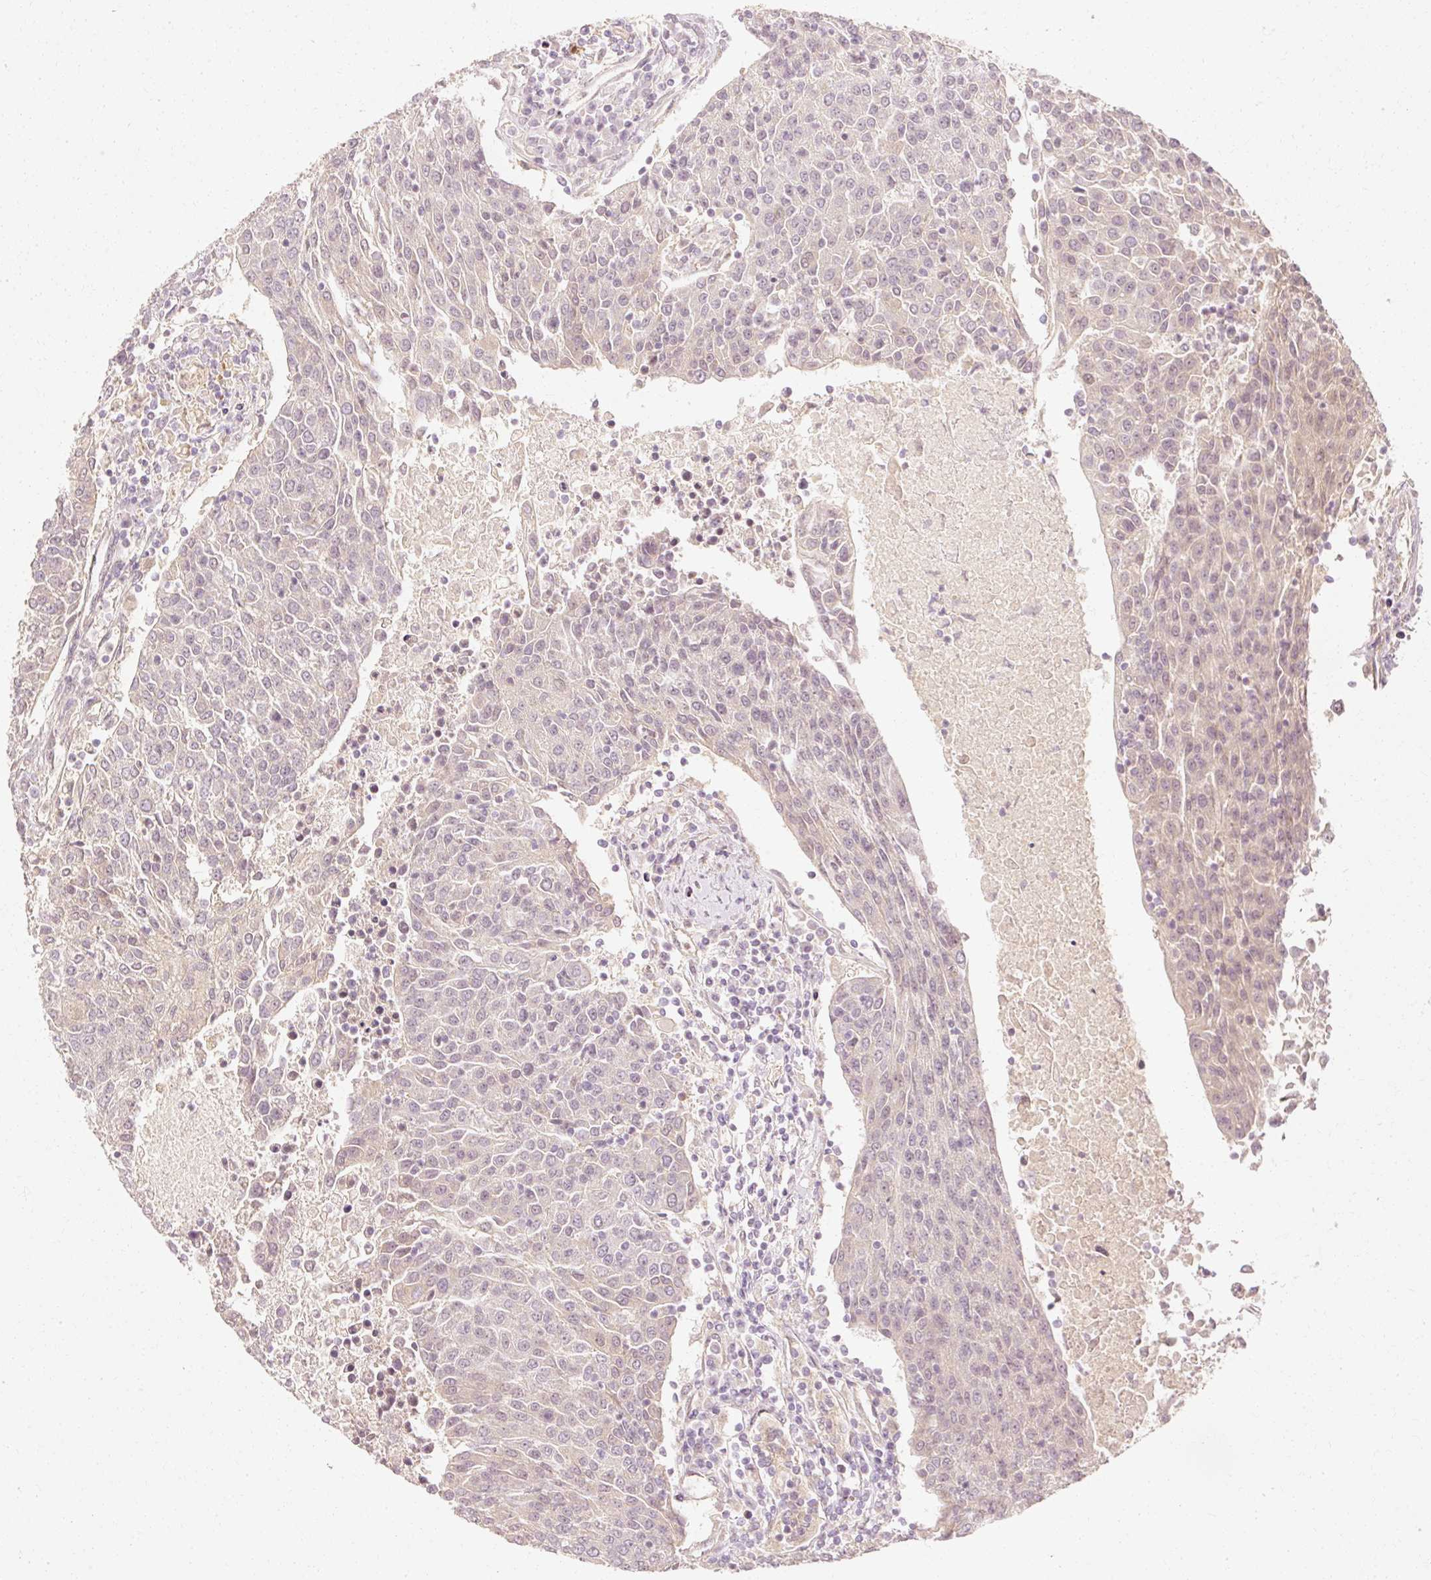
{"staining": {"intensity": "weak", "quantity": "<25%", "location": "cytoplasmic/membranous"}, "tissue": "urothelial cancer", "cell_type": "Tumor cells", "image_type": "cancer", "snomed": [{"axis": "morphology", "description": "Urothelial carcinoma, High grade"}, {"axis": "topography", "description": "Urinary bladder"}], "caption": "Tumor cells are negative for brown protein staining in high-grade urothelial carcinoma. Nuclei are stained in blue.", "gene": "GNAQ", "patient": {"sex": "female", "age": 85}}